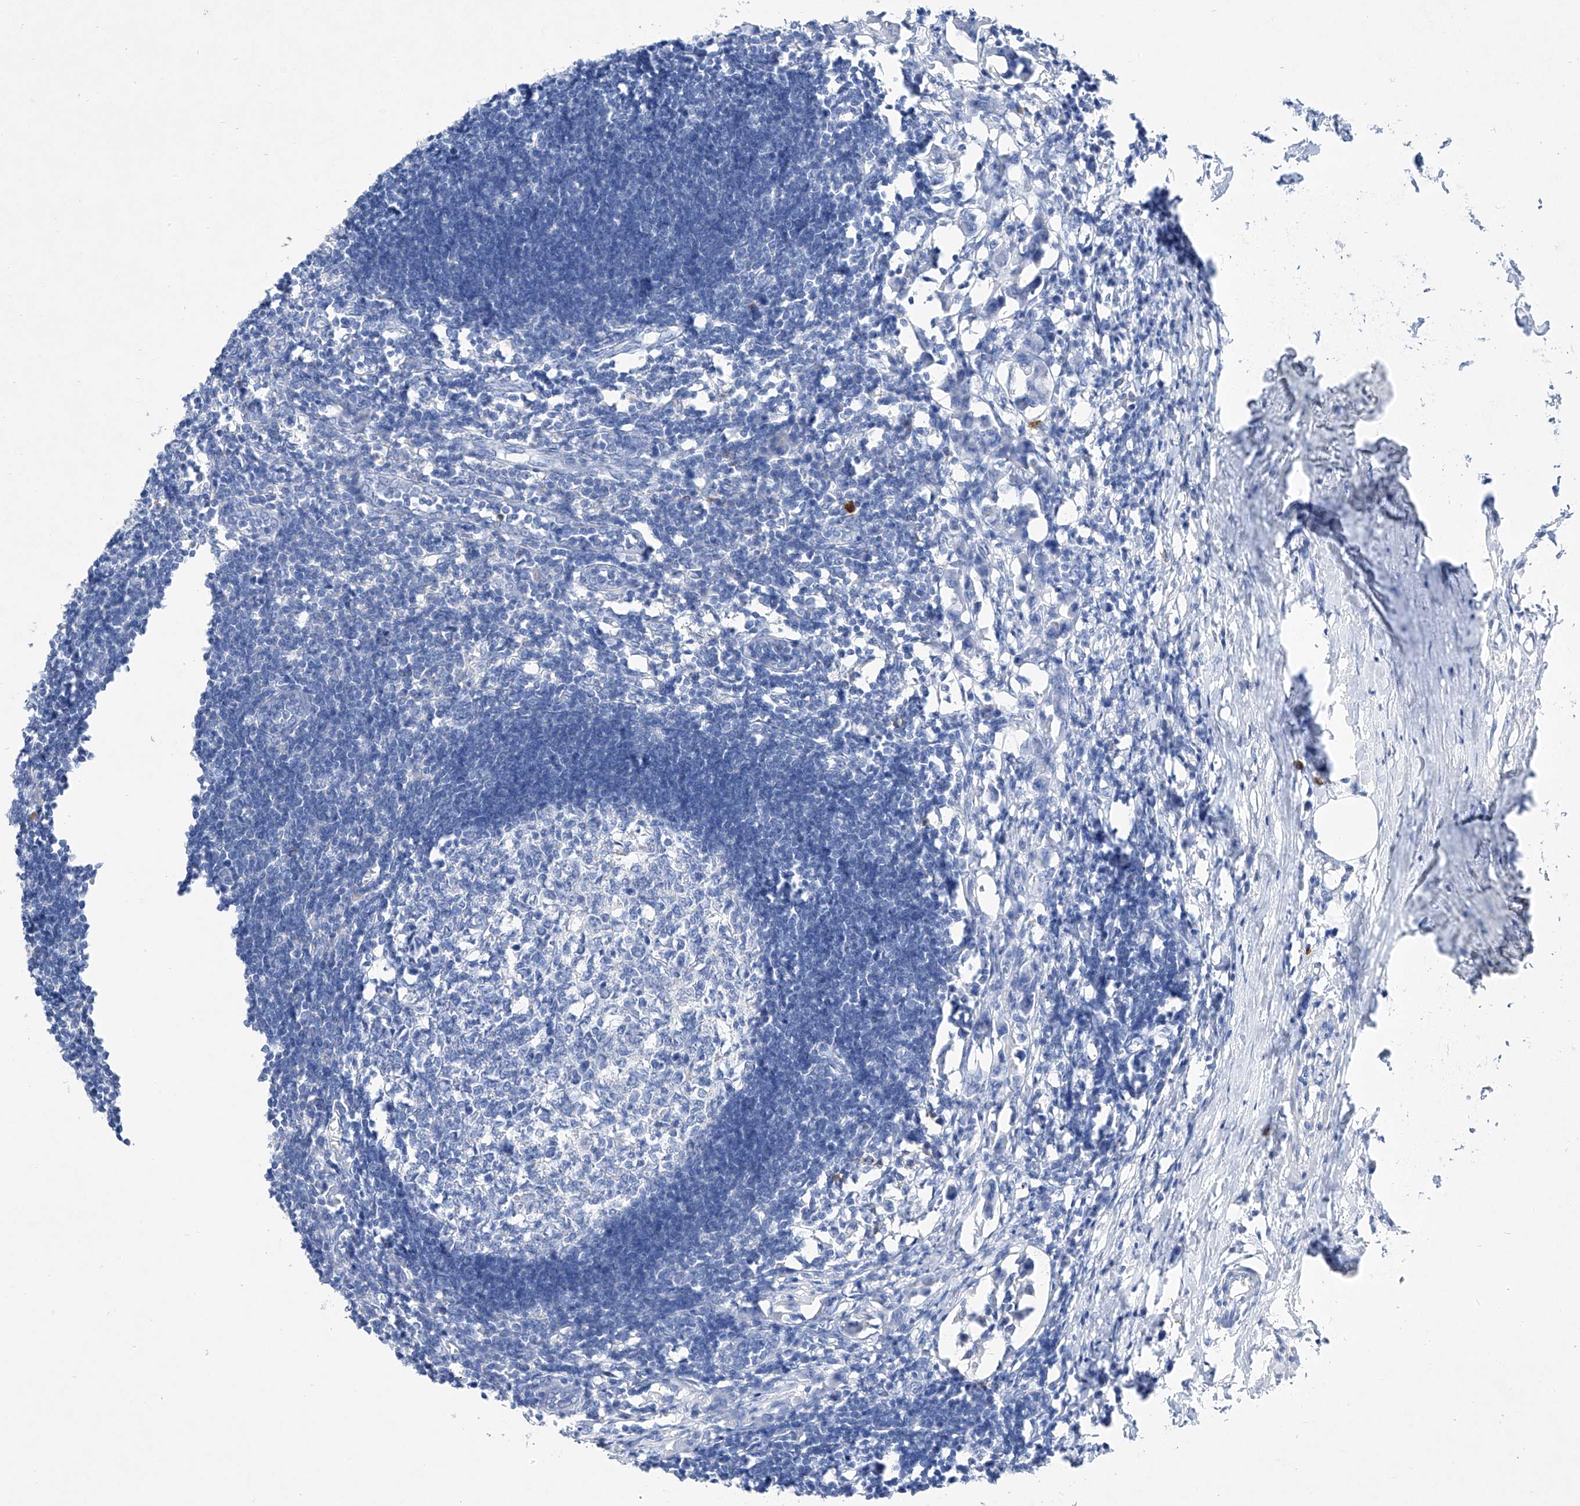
{"staining": {"intensity": "negative", "quantity": "none", "location": "none"}, "tissue": "lymph node", "cell_type": "Germinal center cells", "image_type": "normal", "snomed": [{"axis": "morphology", "description": "Normal tissue, NOS"}, {"axis": "morphology", "description": "Malignant melanoma, Metastatic site"}, {"axis": "topography", "description": "Lymph node"}], "caption": "Lymph node stained for a protein using immunohistochemistry displays no positivity germinal center cells.", "gene": "TM7SF2", "patient": {"sex": "male", "age": 41}}